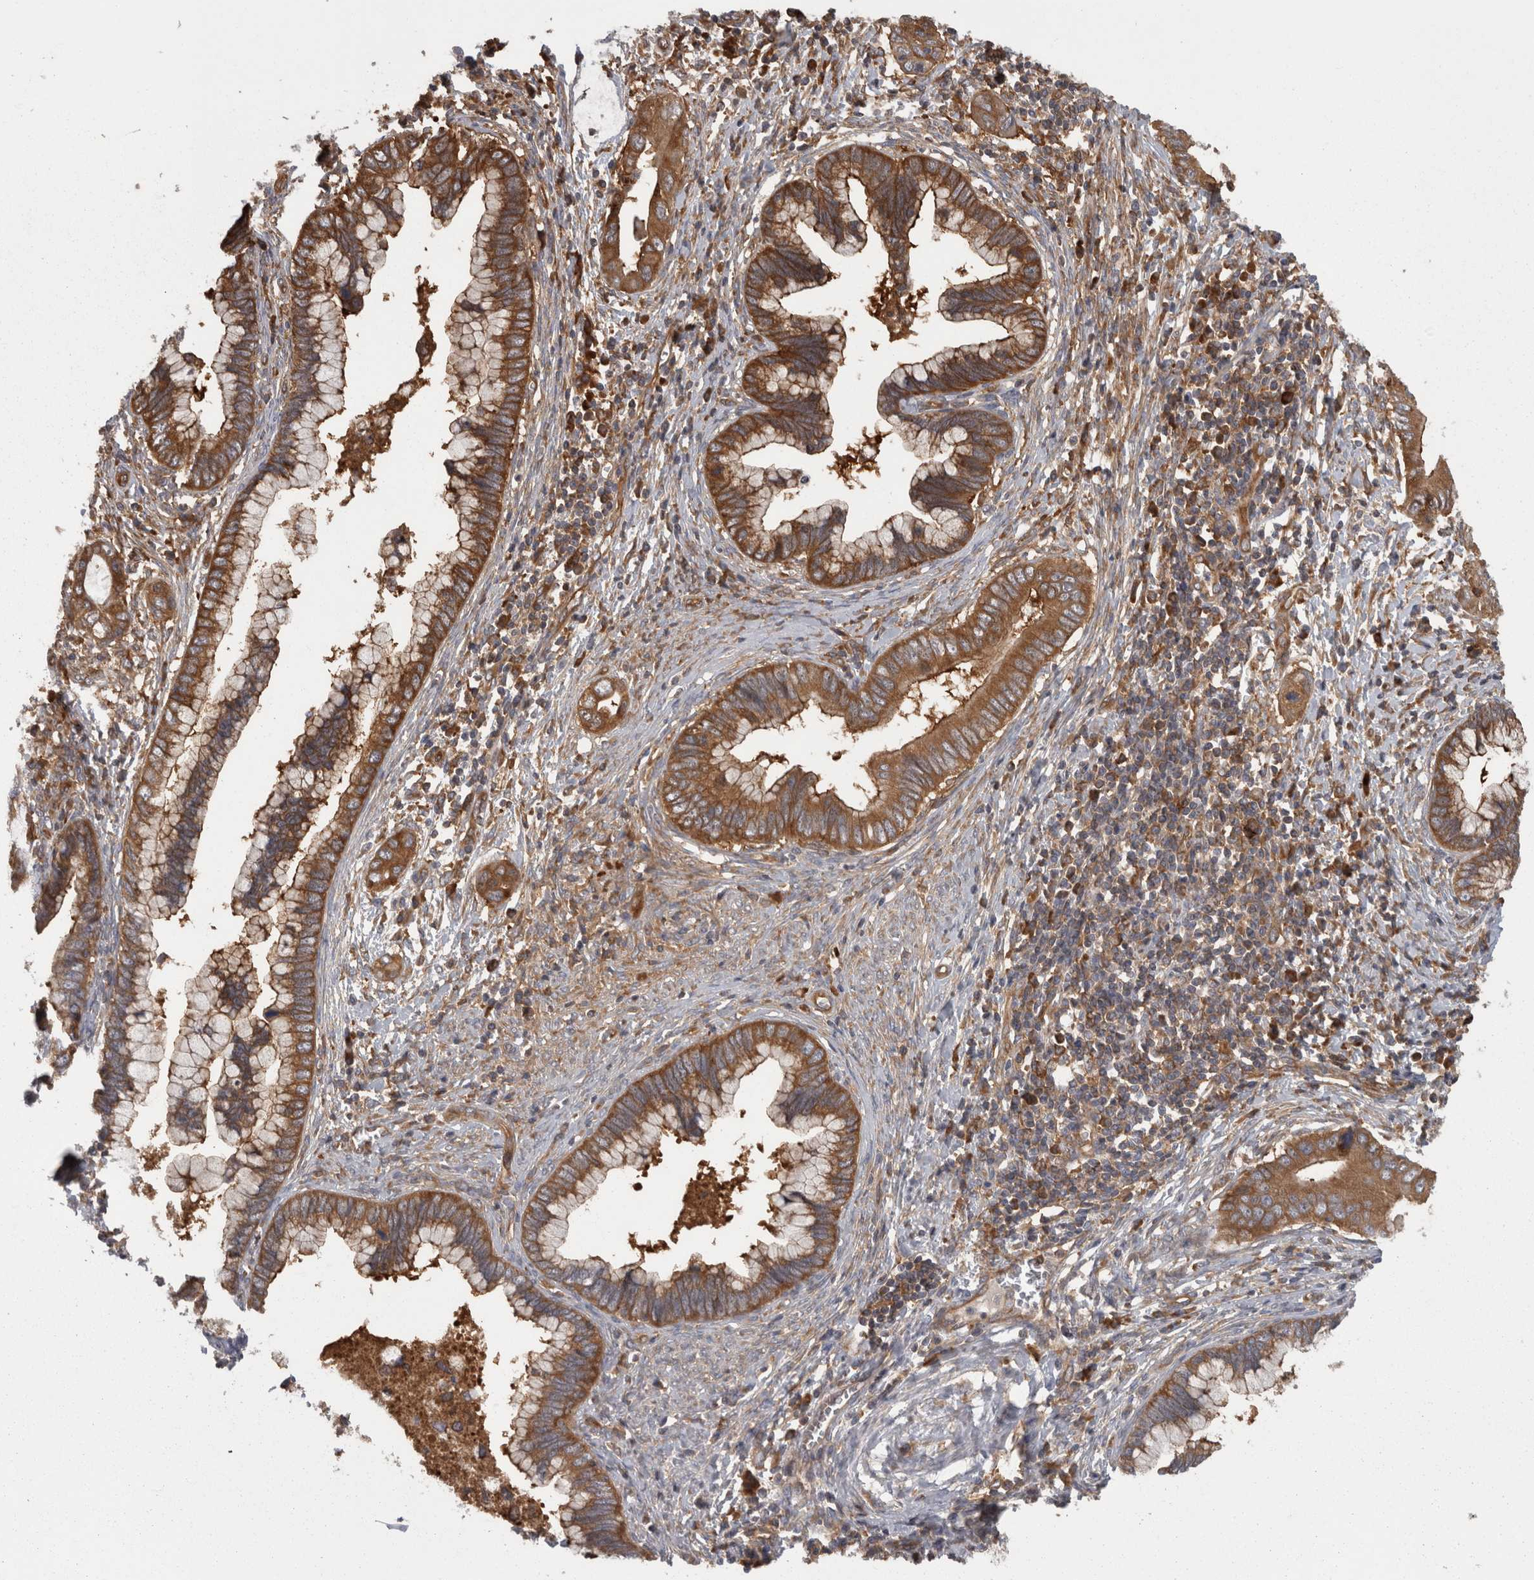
{"staining": {"intensity": "moderate", "quantity": ">75%", "location": "cytoplasmic/membranous"}, "tissue": "cervical cancer", "cell_type": "Tumor cells", "image_type": "cancer", "snomed": [{"axis": "morphology", "description": "Adenocarcinoma, NOS"}, {"axis": "topography", "description": "Cervix"}], "caption": "About >75% of tumor cells in human cervical adenocarcinoma demonstrate moderate cytoplasmic/membranous protein expression as visualized by brown immunohistochemical staining.", "gene": "SMCR8", "patient": {"sex": "female", "age": 44}}